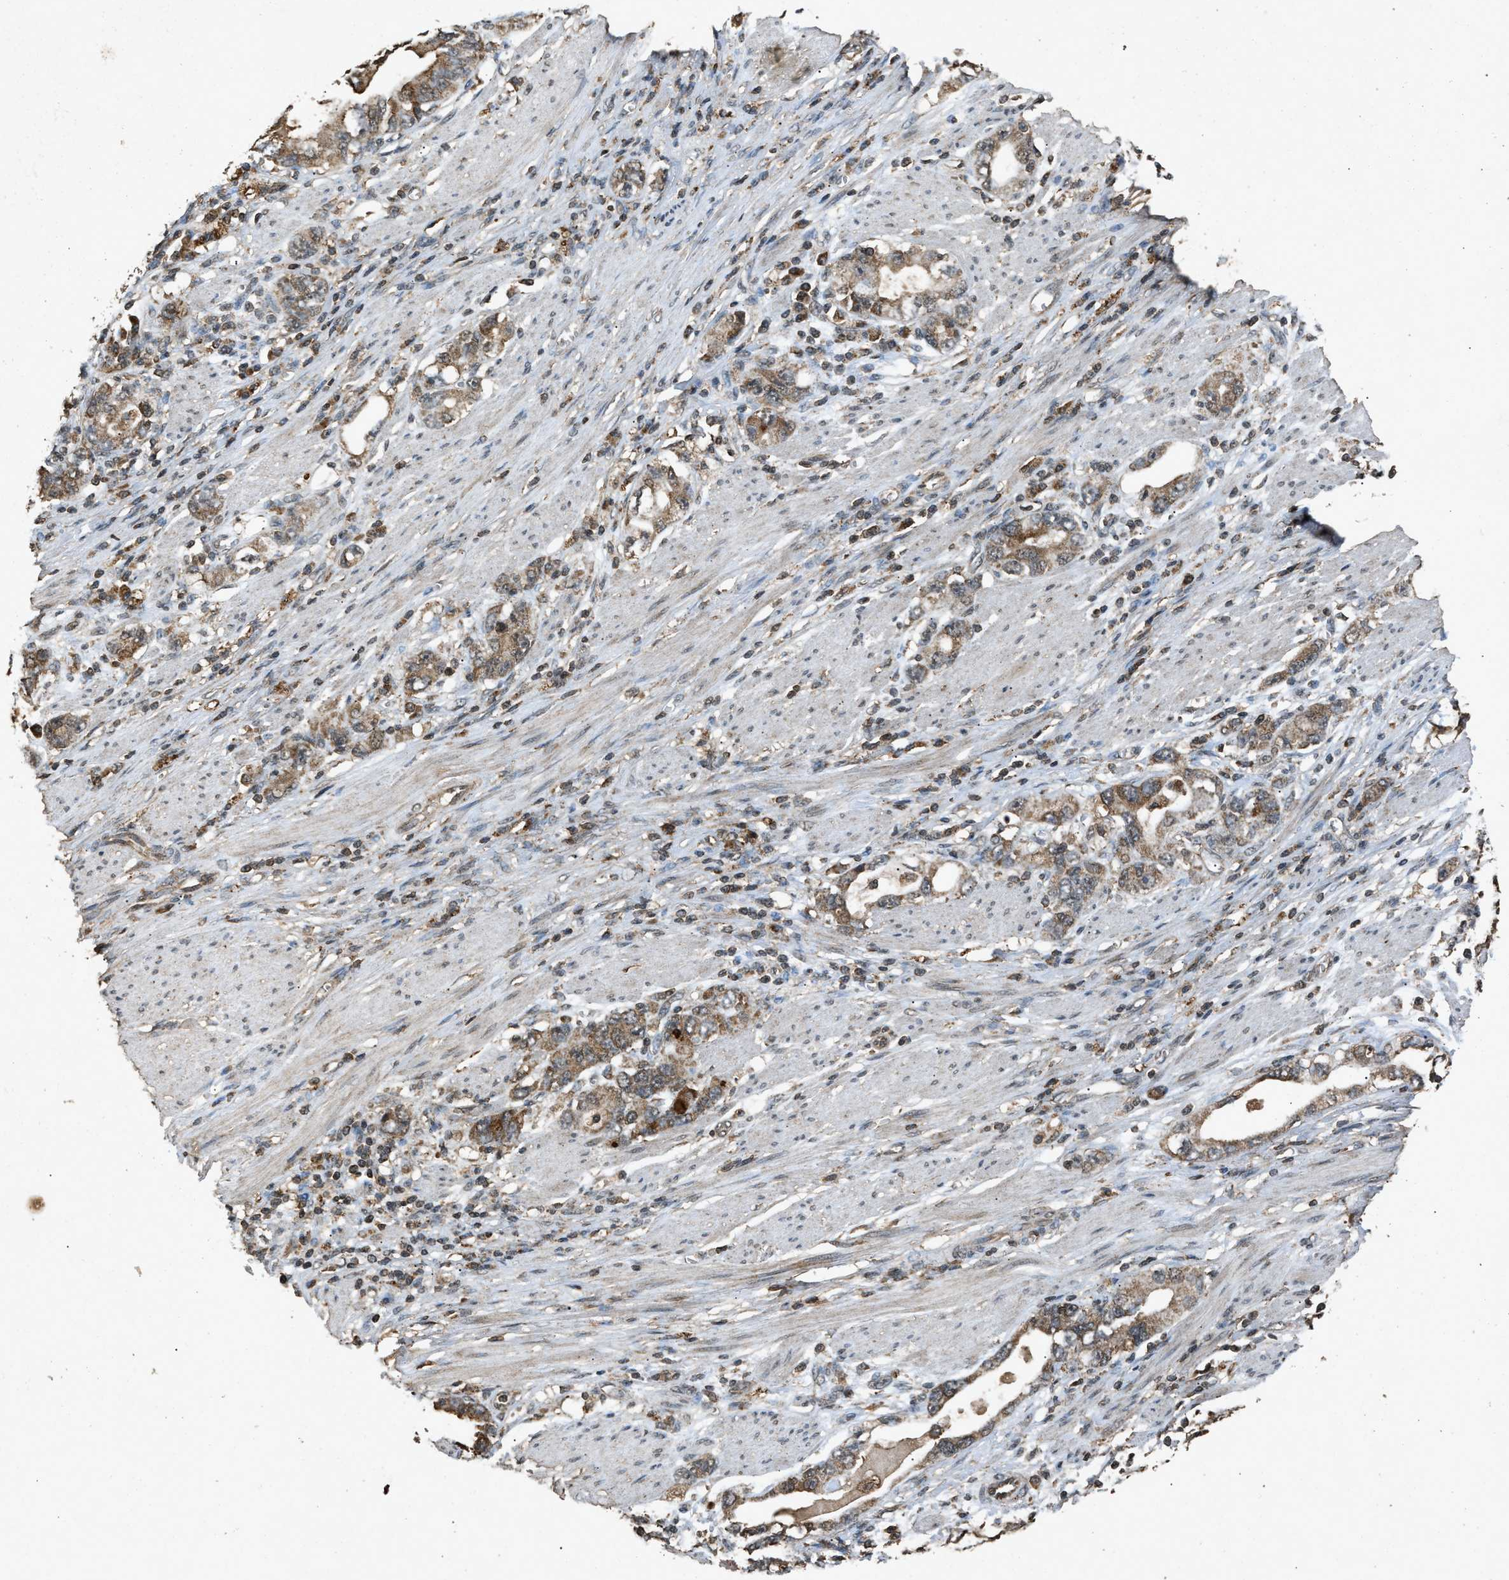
{"staining": {"intensity": "moderate", "quantity": ">75%", "location": "cytoplasmic/membranous"}, "tissue": "stomach cancer", "cell_type": "Tumor cells", "image_type": "cancer", "snomed": [{"axis": "morphology", "description": "Adenocarcinoma, NOS"}, {"axis": "topography", "description": "Stomach, lower"}], "caption": "IHC photomicrograph of stomach cancer stained for a protein (brown), which reveals medium levels of moderate cytoplasmic/membranous expression in approximately >75% of tumor cells.", "gene": "OAS1", "patient": {"sex": "female", "age": 93}}